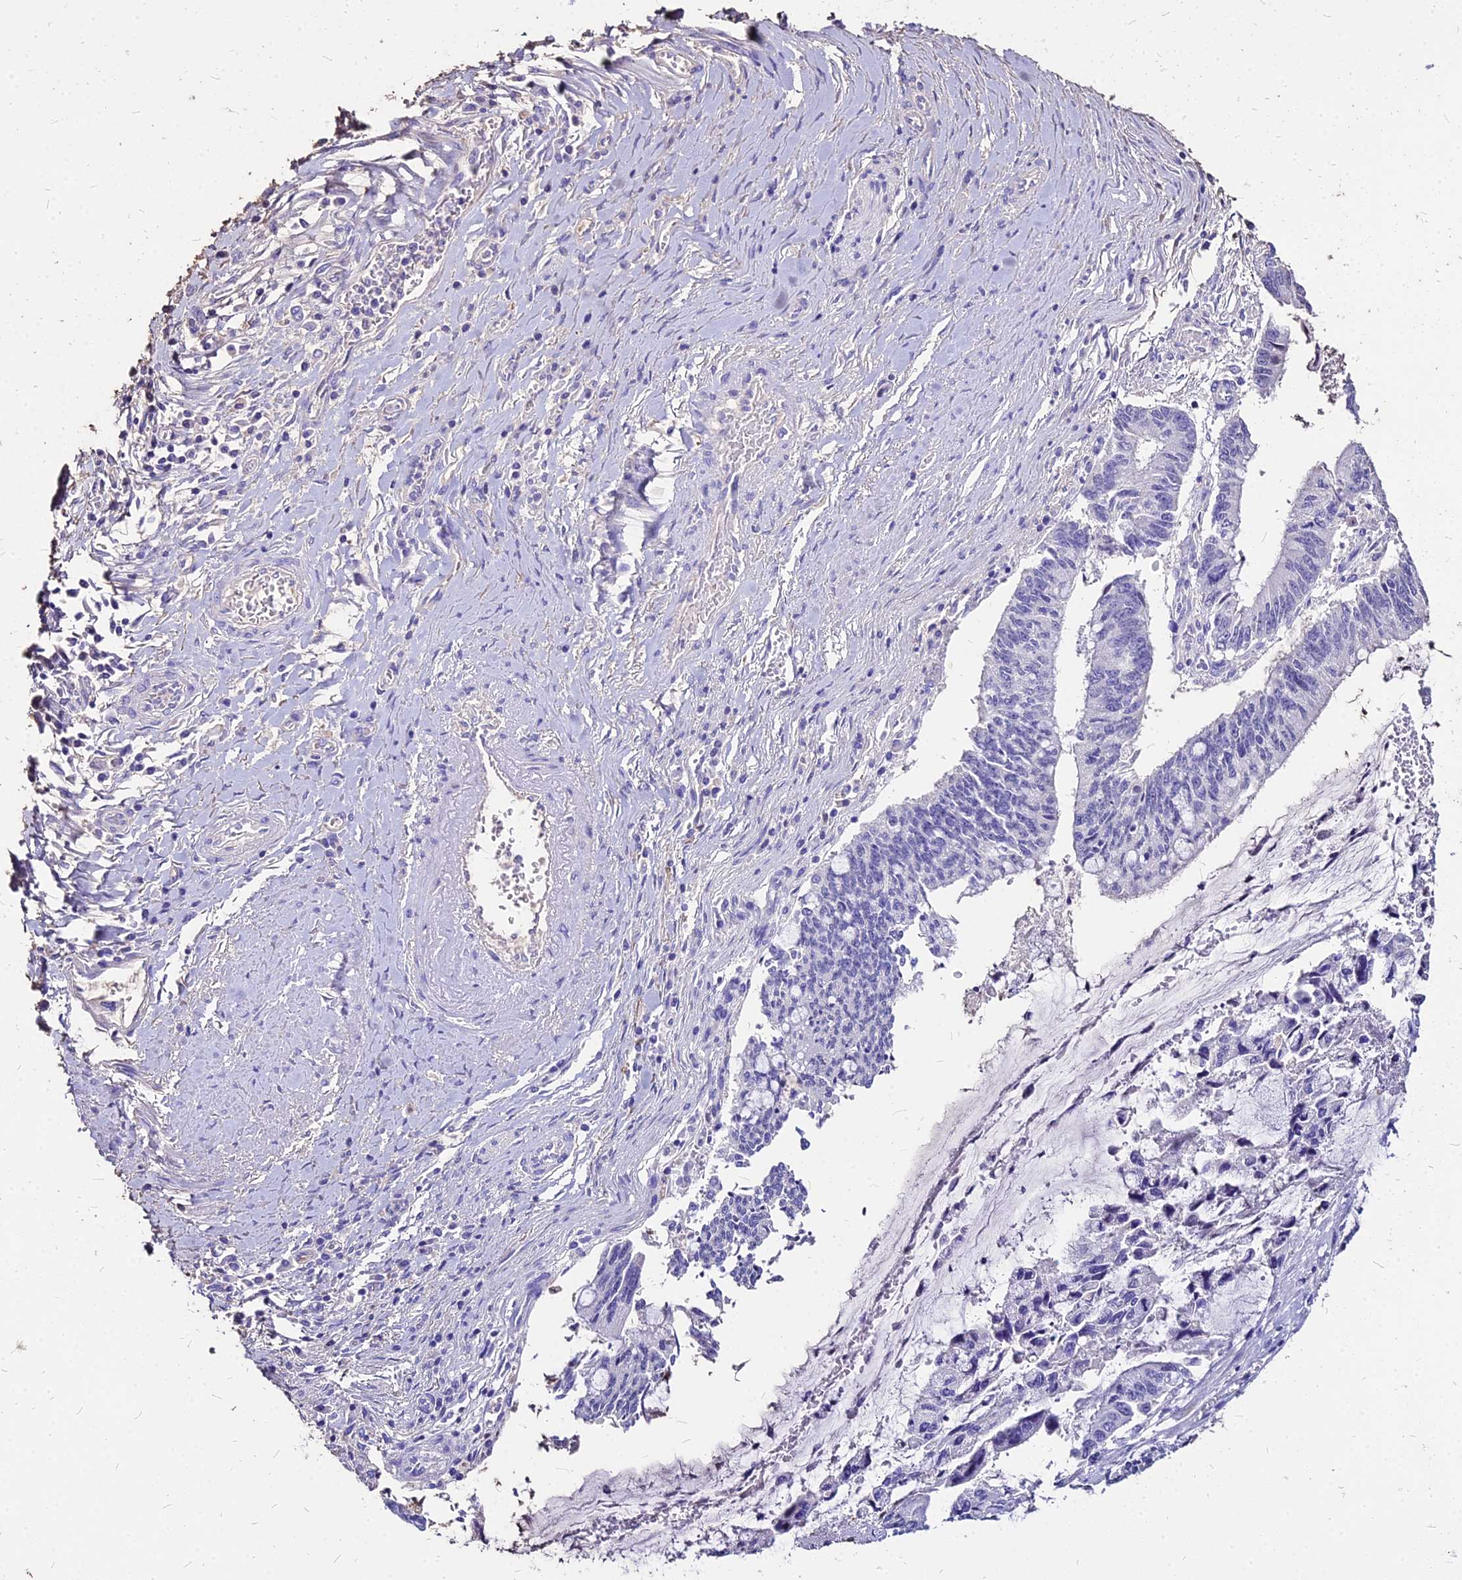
{"staining": {"intensity": "negative", "quantity": "none", "location": "none"}, "tissue": "pancreatic cancer", "cell_type": "Tumor cells", "image_type": "cancer", "snomed": [{"axis": "morphology", "description": "Adenocarcinoma, NOS"}, {"axis": "topography", "description": "Pancreas"}], "caption": "High magnification brightfield microscopy of adenocarcinoma (pancreatic) stained with DAB (brown) and counterstained with hematoxylin (blue): tumor cells show no significant staining. The staining is performed using DAB brown chromogen with nuclei counter-stained in using hematoxylin.", "gene": "NME5", "patient": {"sex": "female", "age": 50}}